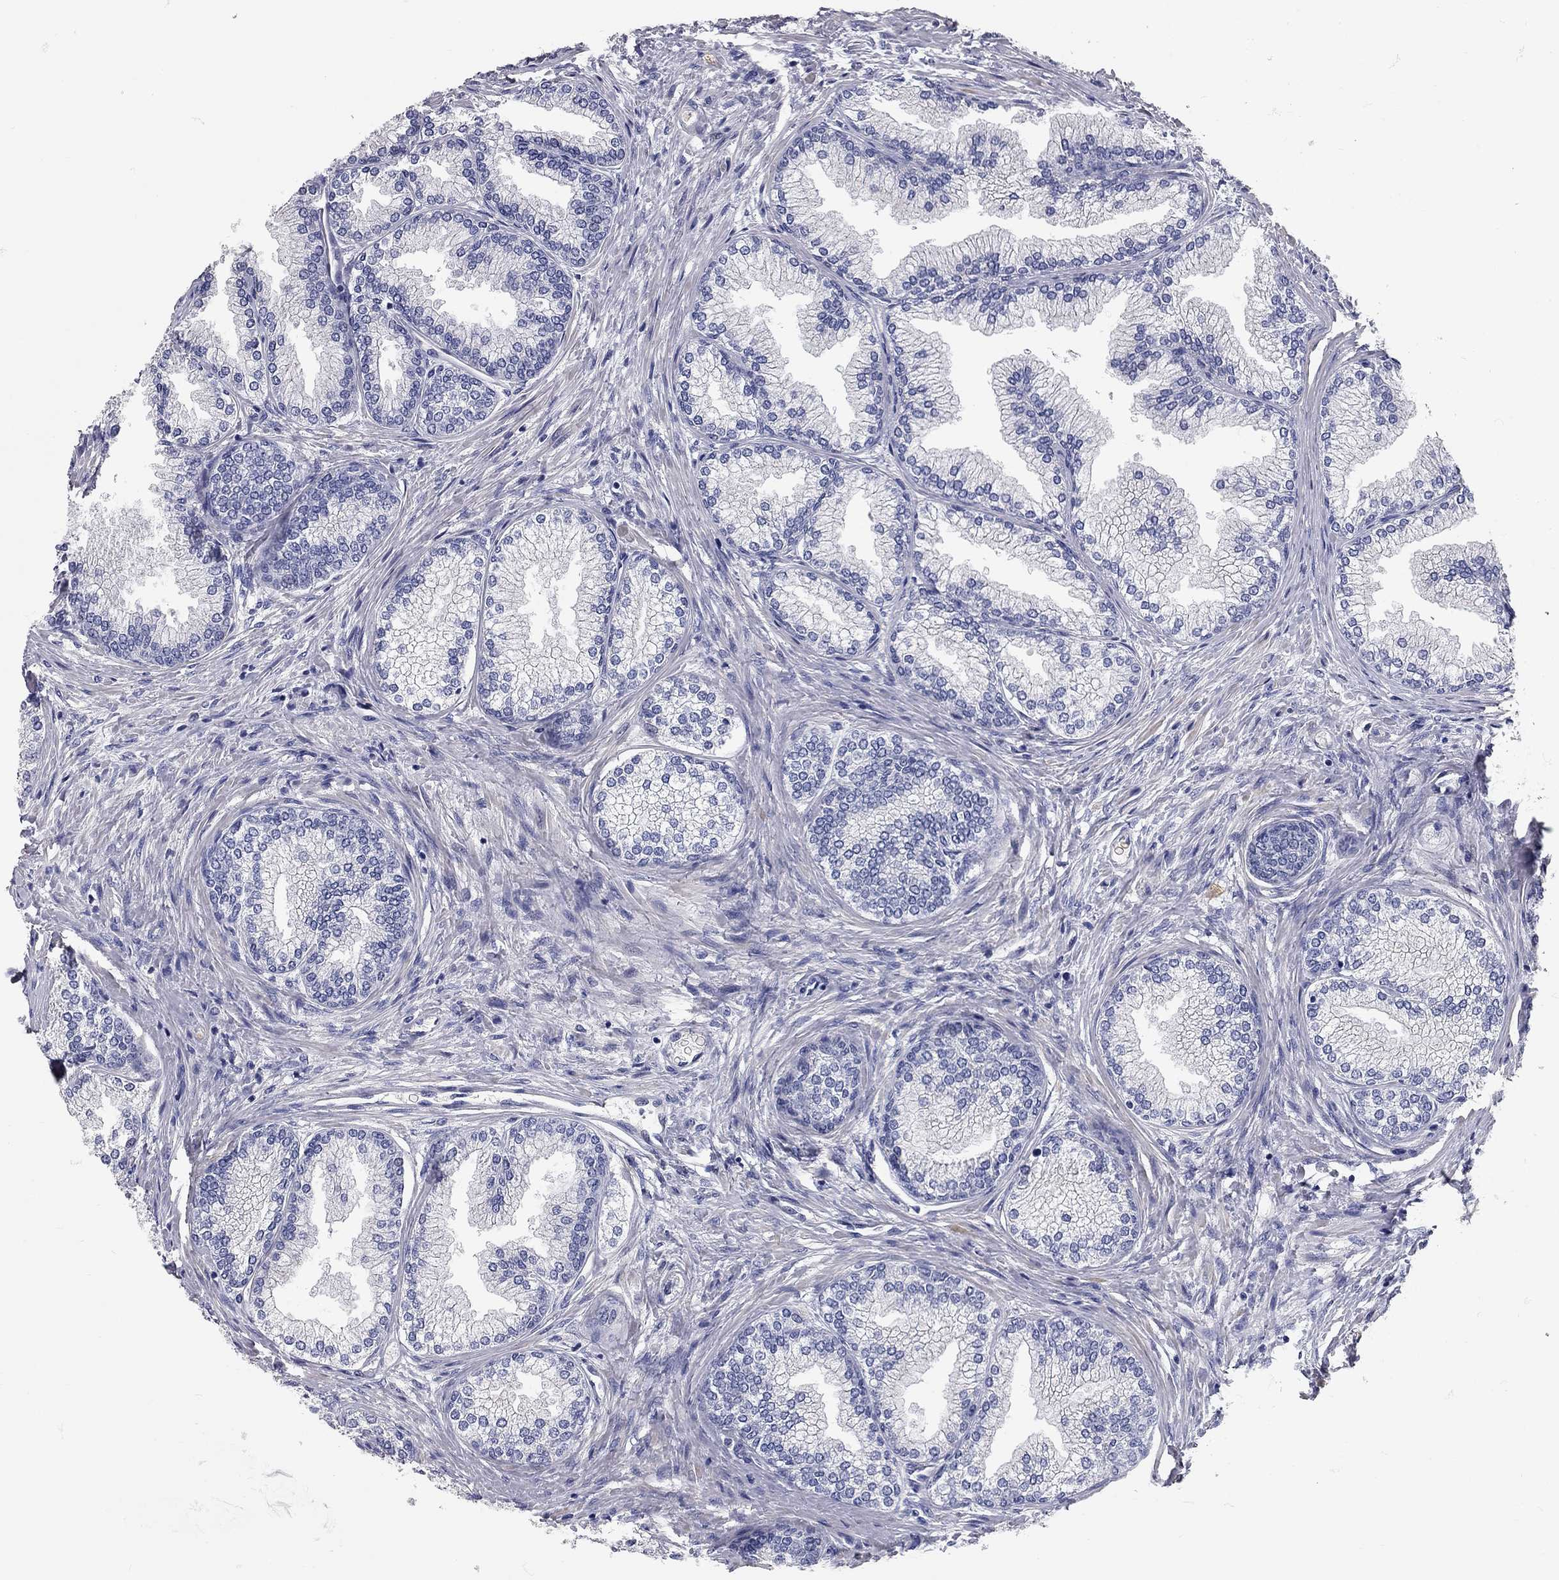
{"staining": {"intensity": "negative", "quantity": "none", "location": "none"}, "tissue": "prostate", "cell_type": "Glandular cells", "image_type": "normal", "snomed": [{"axis": "morphology", "description": "Normal tissue, NOS"}, {"axis": "topography", "description": "Prostate"}], "caption": "A high-resolution photomicrograph shows immunohistochemistry staining of unremarkable prostate, which displays no significant positivity in glandular cells. The staining is performed using DAB brown chromogen with nuclei counter-stained in using hematoxylin.", "gene": "C10orf90", "patient": {"sex": "male", "age": 72}}